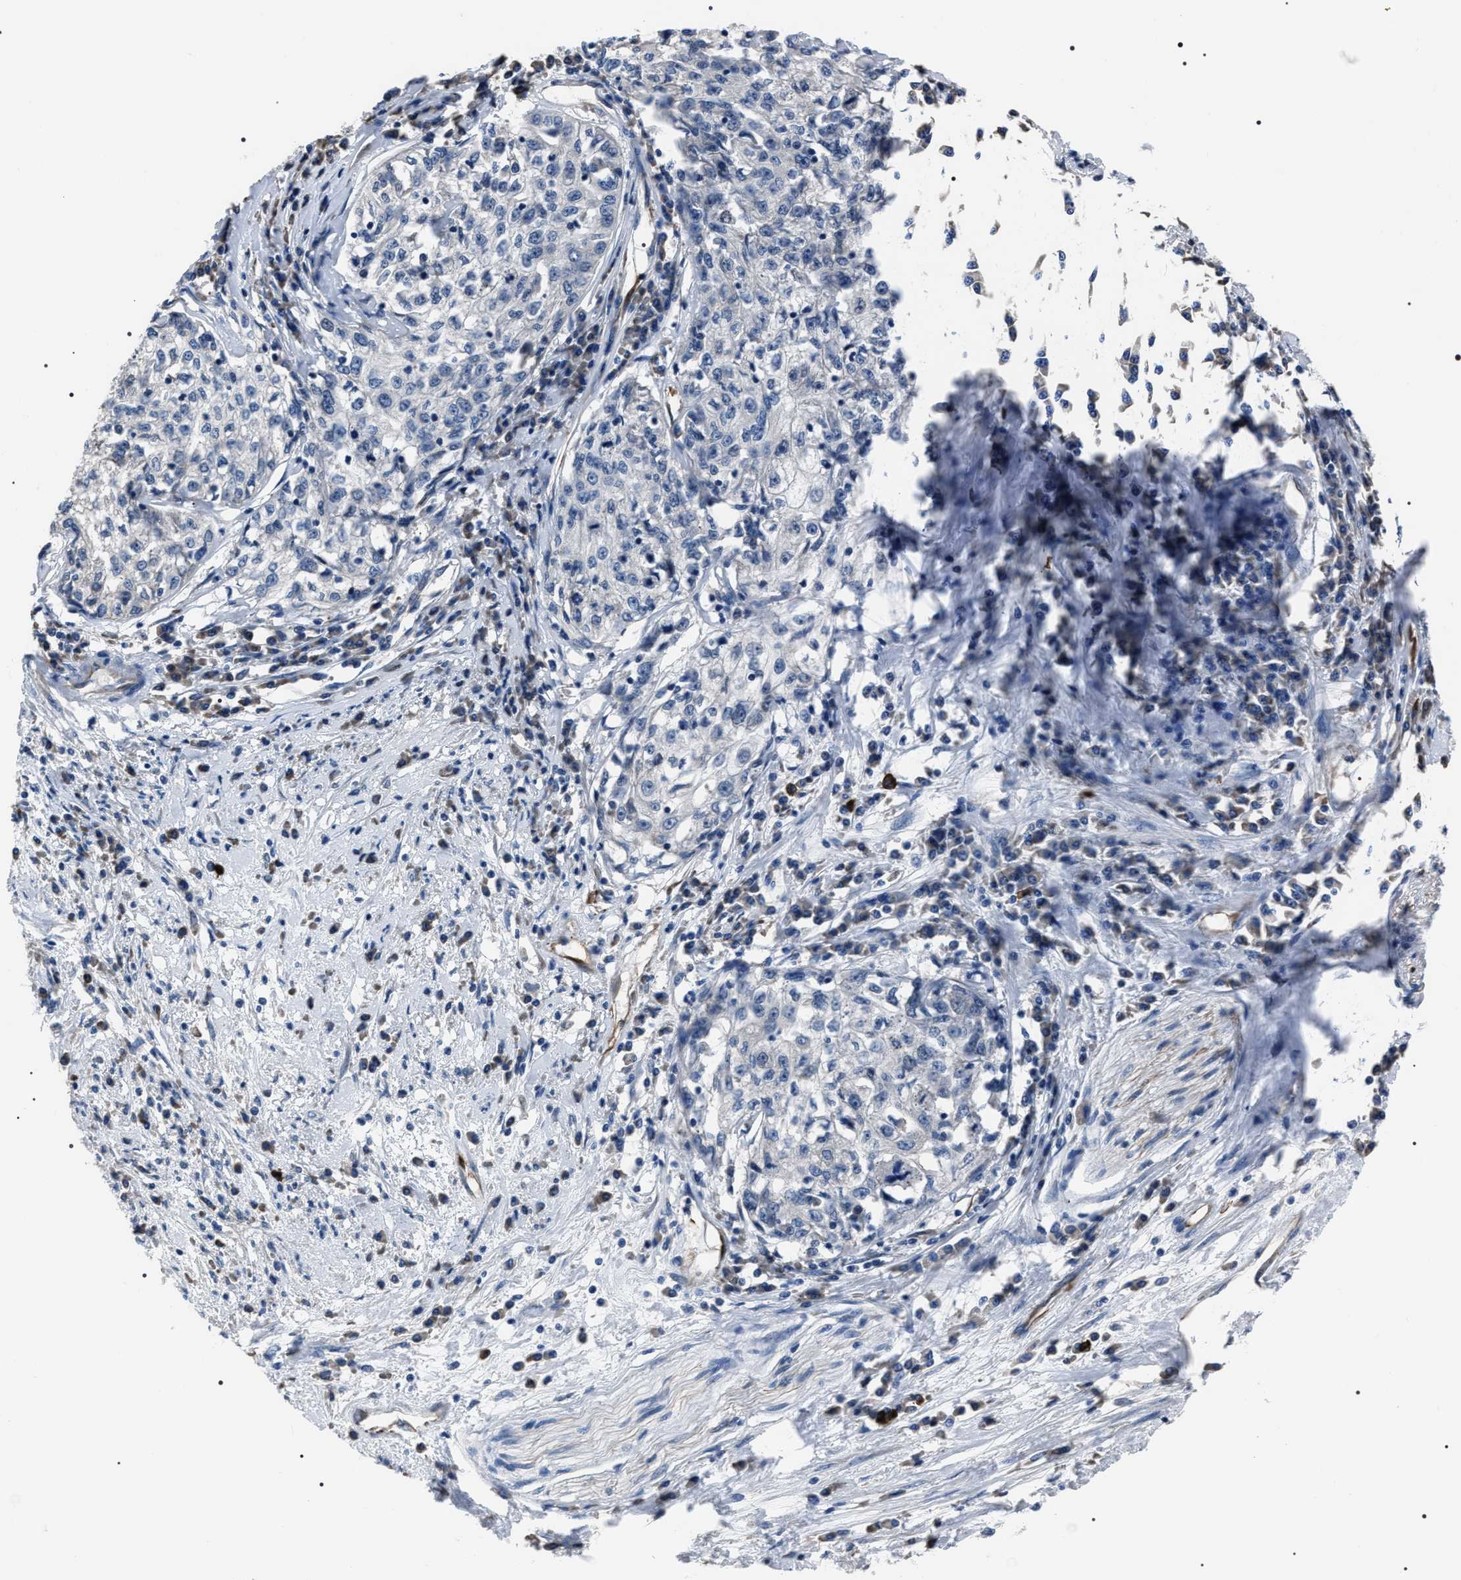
{"staining": {"intensity": "negative", "quantity": "none", "location": "none"}, "tissue": "cervical cancer", "cell_type": "Tumor cells", "image_type": "cancer", "snomed": [{"axis": "morphology", "description": "Squamous cell carcinoma, NOS"}, {"axis": "topography", "description": "Cervix"}], "caption": "IHC of human cervical cancer (squamous cell carcinoma) exhibits no staining in tumor cells.", "gene": "PKD1L1", "patient": {"sex": "female", "age": 57}}